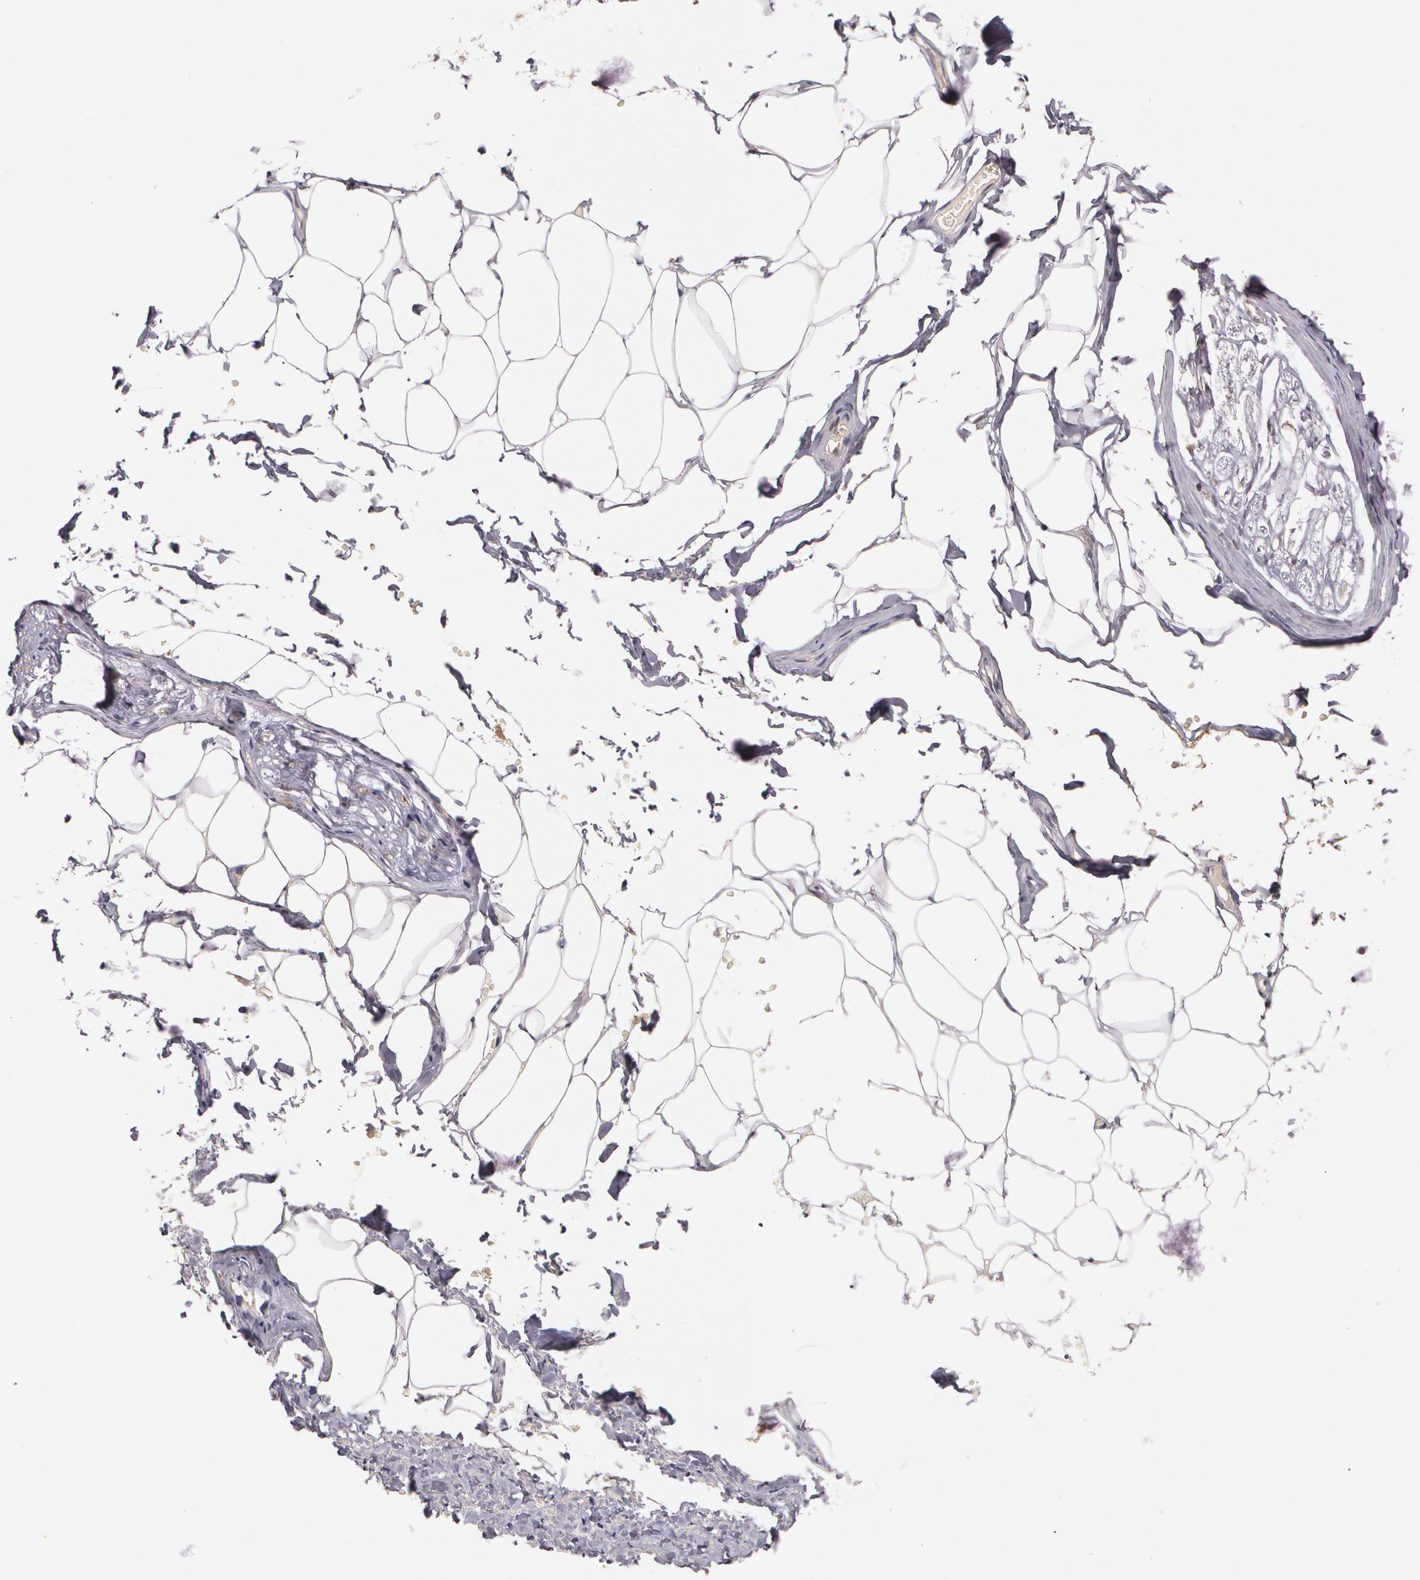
{"staining": {"intensity": "negative", "quantity": "none", "location": "none"}, "tissue": "adipose tissue", "cell_type": "Adipocytes", "image_type": "normal", "snomed": [{"axis": "morphology", "description": "Normal tissue, NOS"}, {"axis": "topography", "description": "Soft tissue"}, {"axis": "topography", "description": "Peripheral nerve tissue"}], "caption": "DAB immunohistochemical staining of benign adipose tissue shows no significant staining in adipocytes.", "gene": "LRG1", "patient": {"sex": "female", "age": 68}}